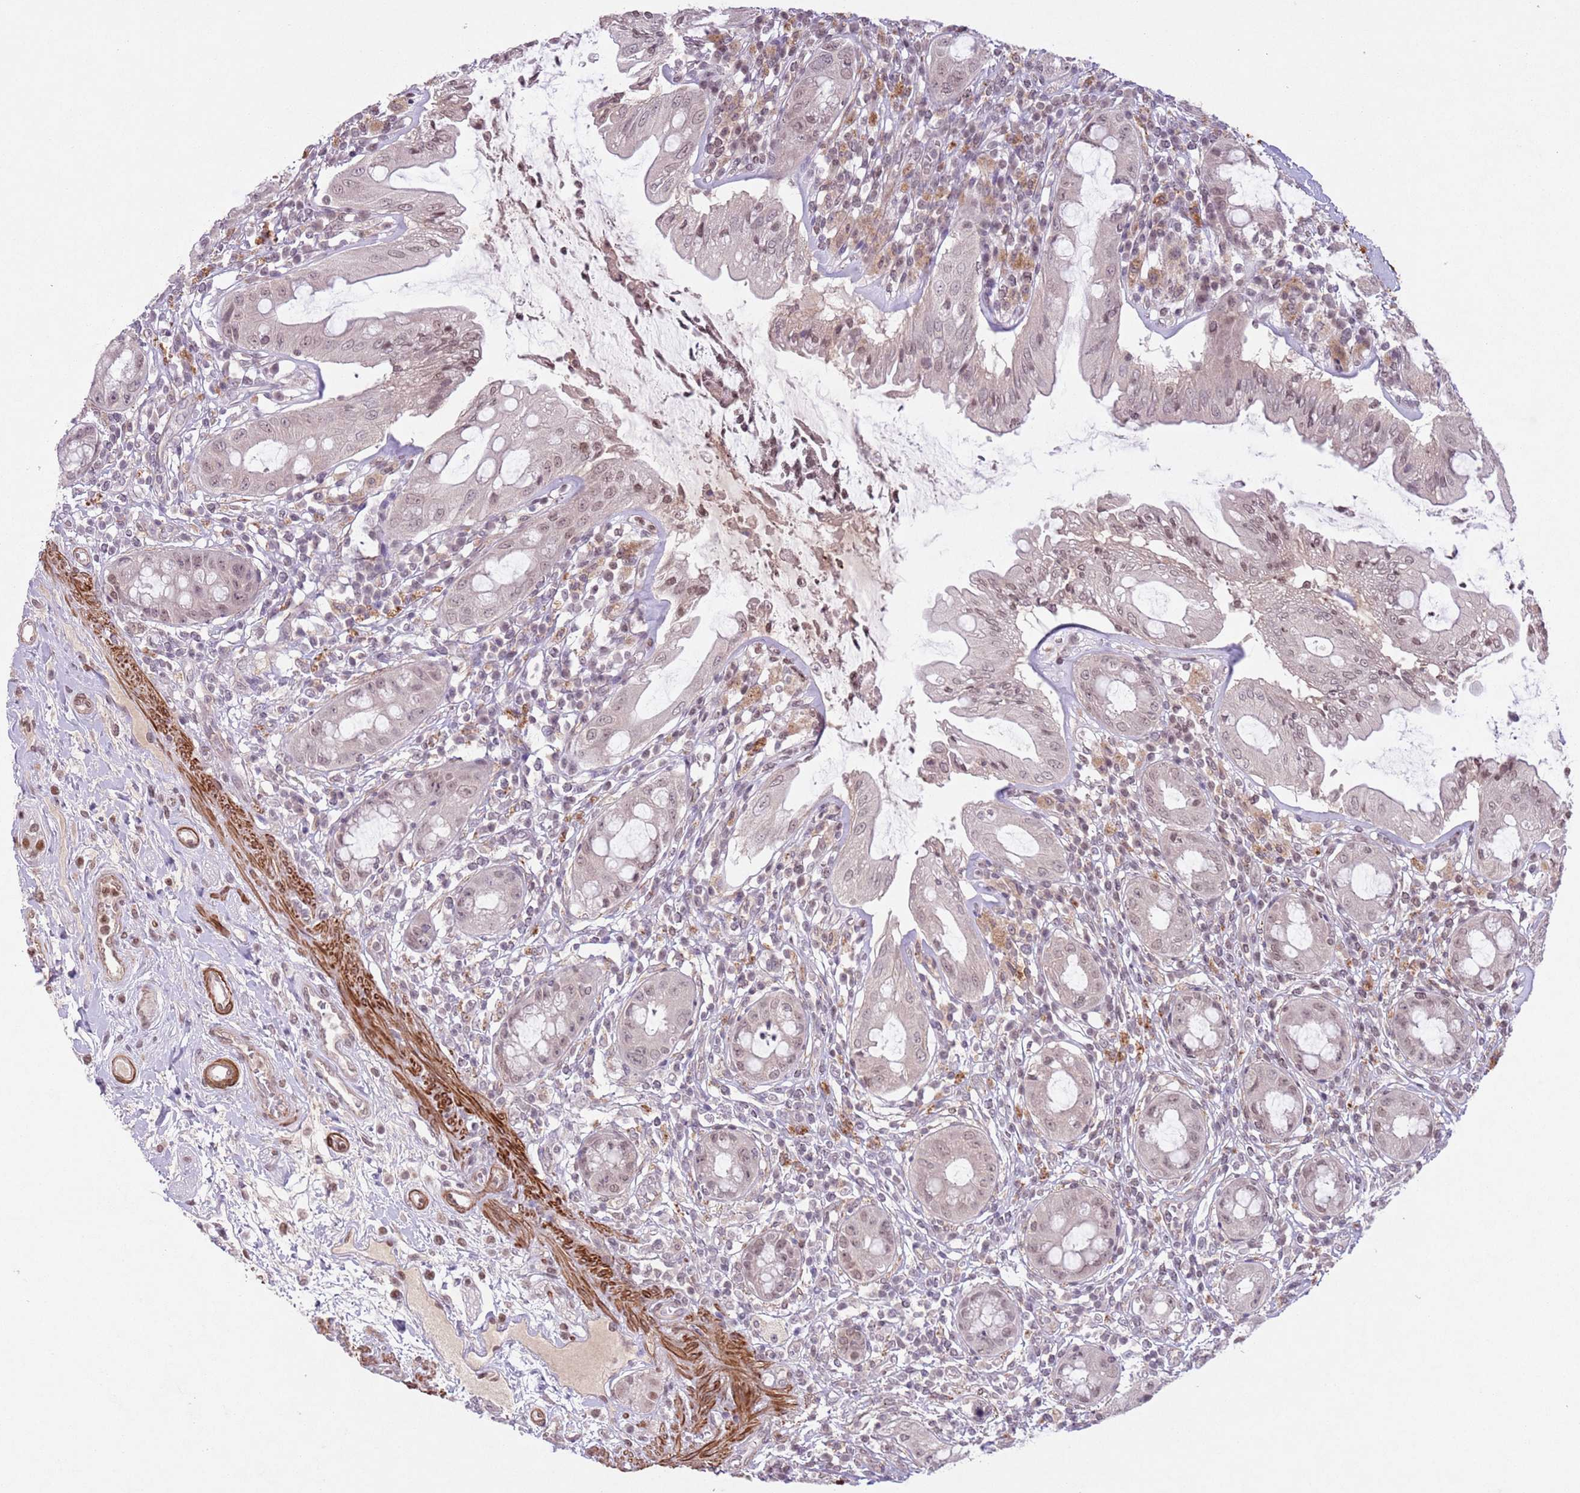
{"staining": {"intensity": "weak", "quantity": "25%-75%", "location": "nuclear"}, "tissue": "rectum", "cell_type": "Glandular cells", "image_type": "normal", "snomed": [{"axis": "morphology", "description": "Normal tissue, NOS"}, {"axis": "topography", "description": "Rectum"}], "caption": "Approximately 25%-75% of glandular cells in unremarkable rectum display weak nuclear protein expression as visualized by brown immunohistochemical staining.", "gene": "CCNI", "patient": {"sex": "female", "age": 57}}